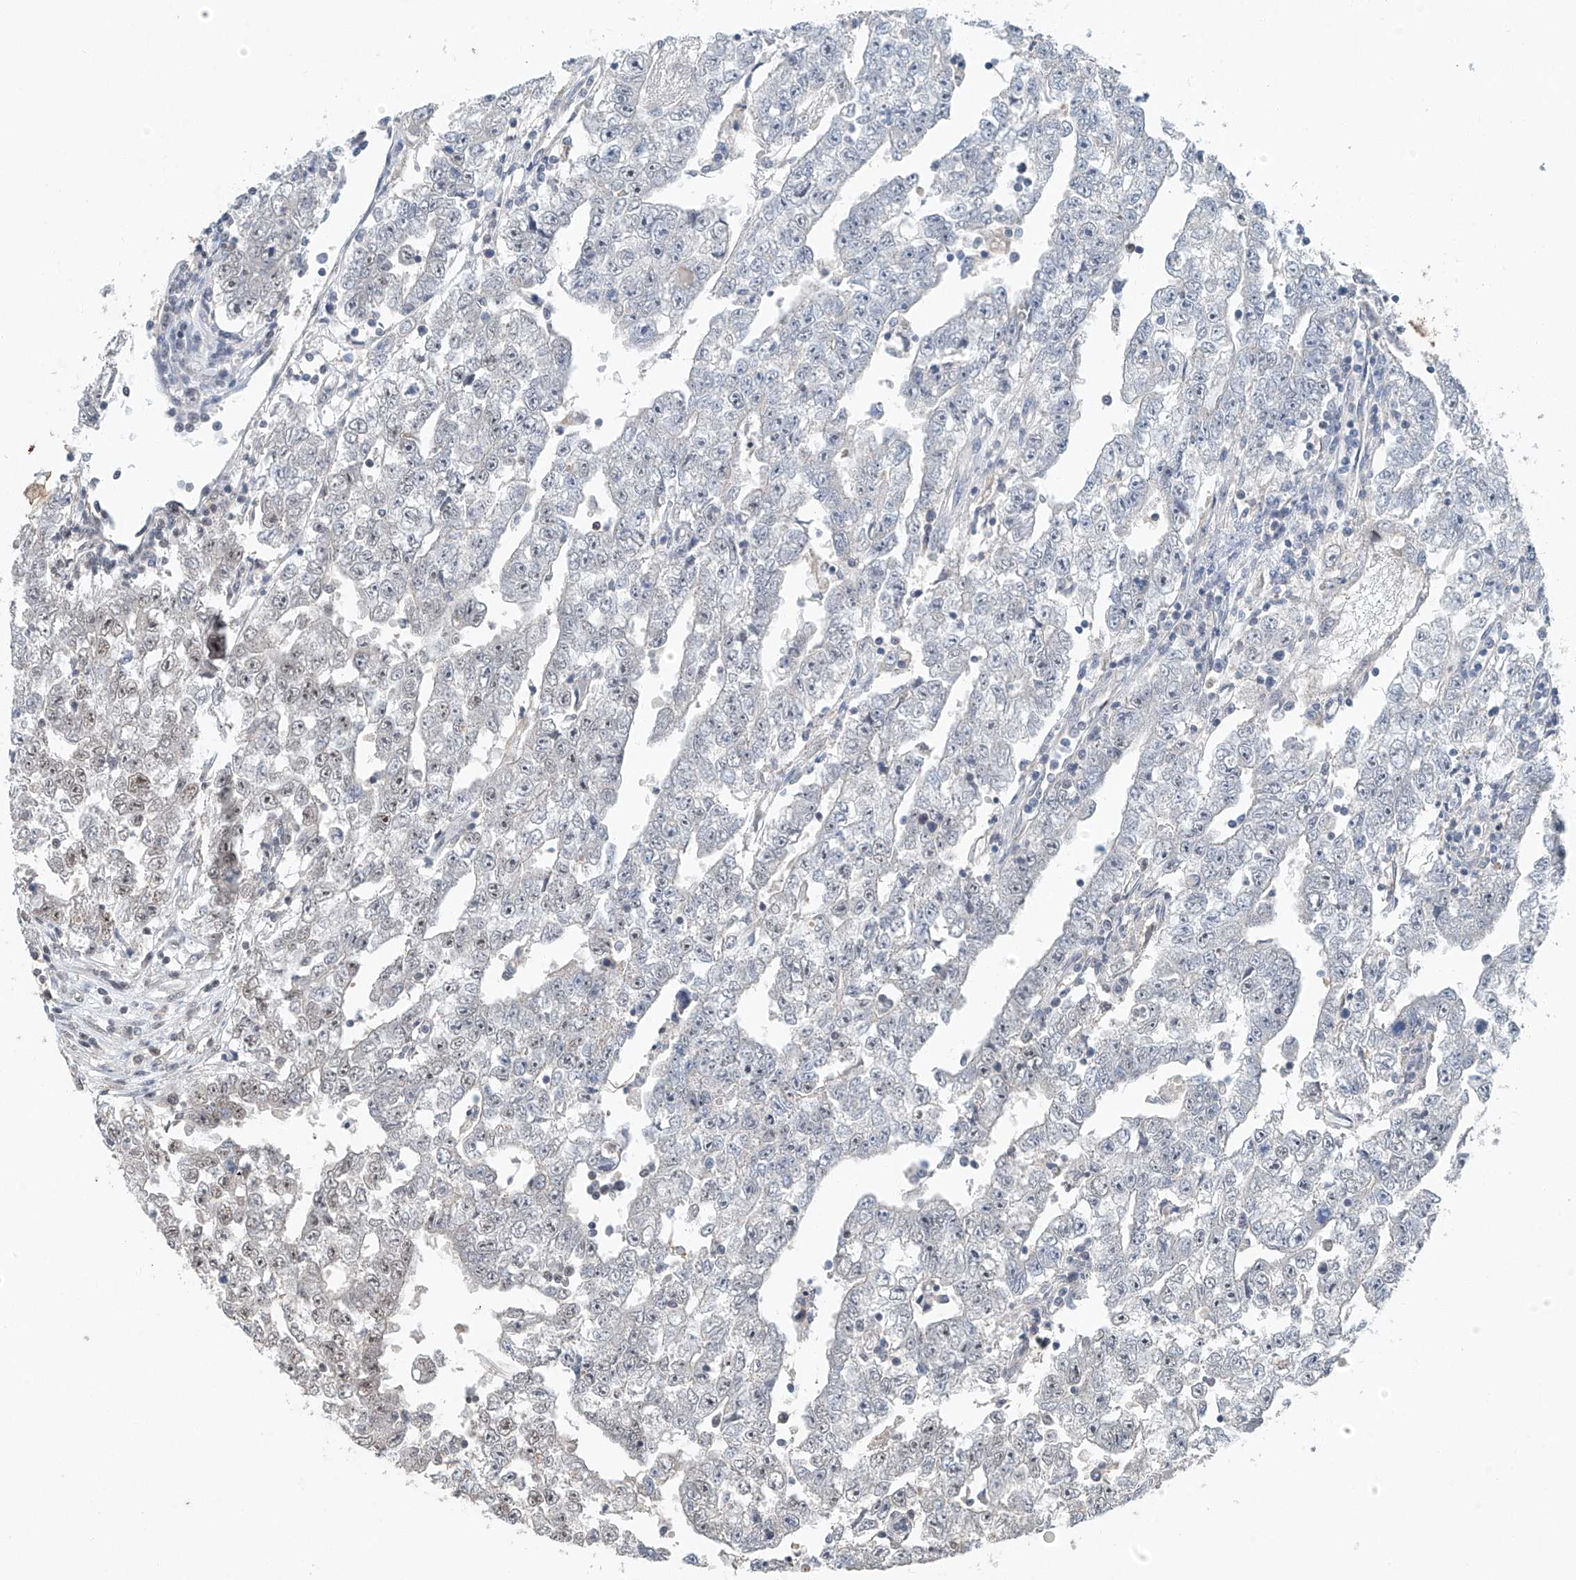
{"staining": {"intensity": "negative", "quantity": "none", "location": "none"}, "tissue": "testis cancer", "cell_type": "Tumor cells", "image_type": "cancer", "snomed": [{"axis": "morphology", "description": "Carcinoma, Embryonal, NOS"}, {"axis": "topography", "description": "Testis"}], "caption": "Tumor cells show no significant staining in testis cancer.", "gene": "TAF8", "patient": {"sex": "male", "age": 25}}